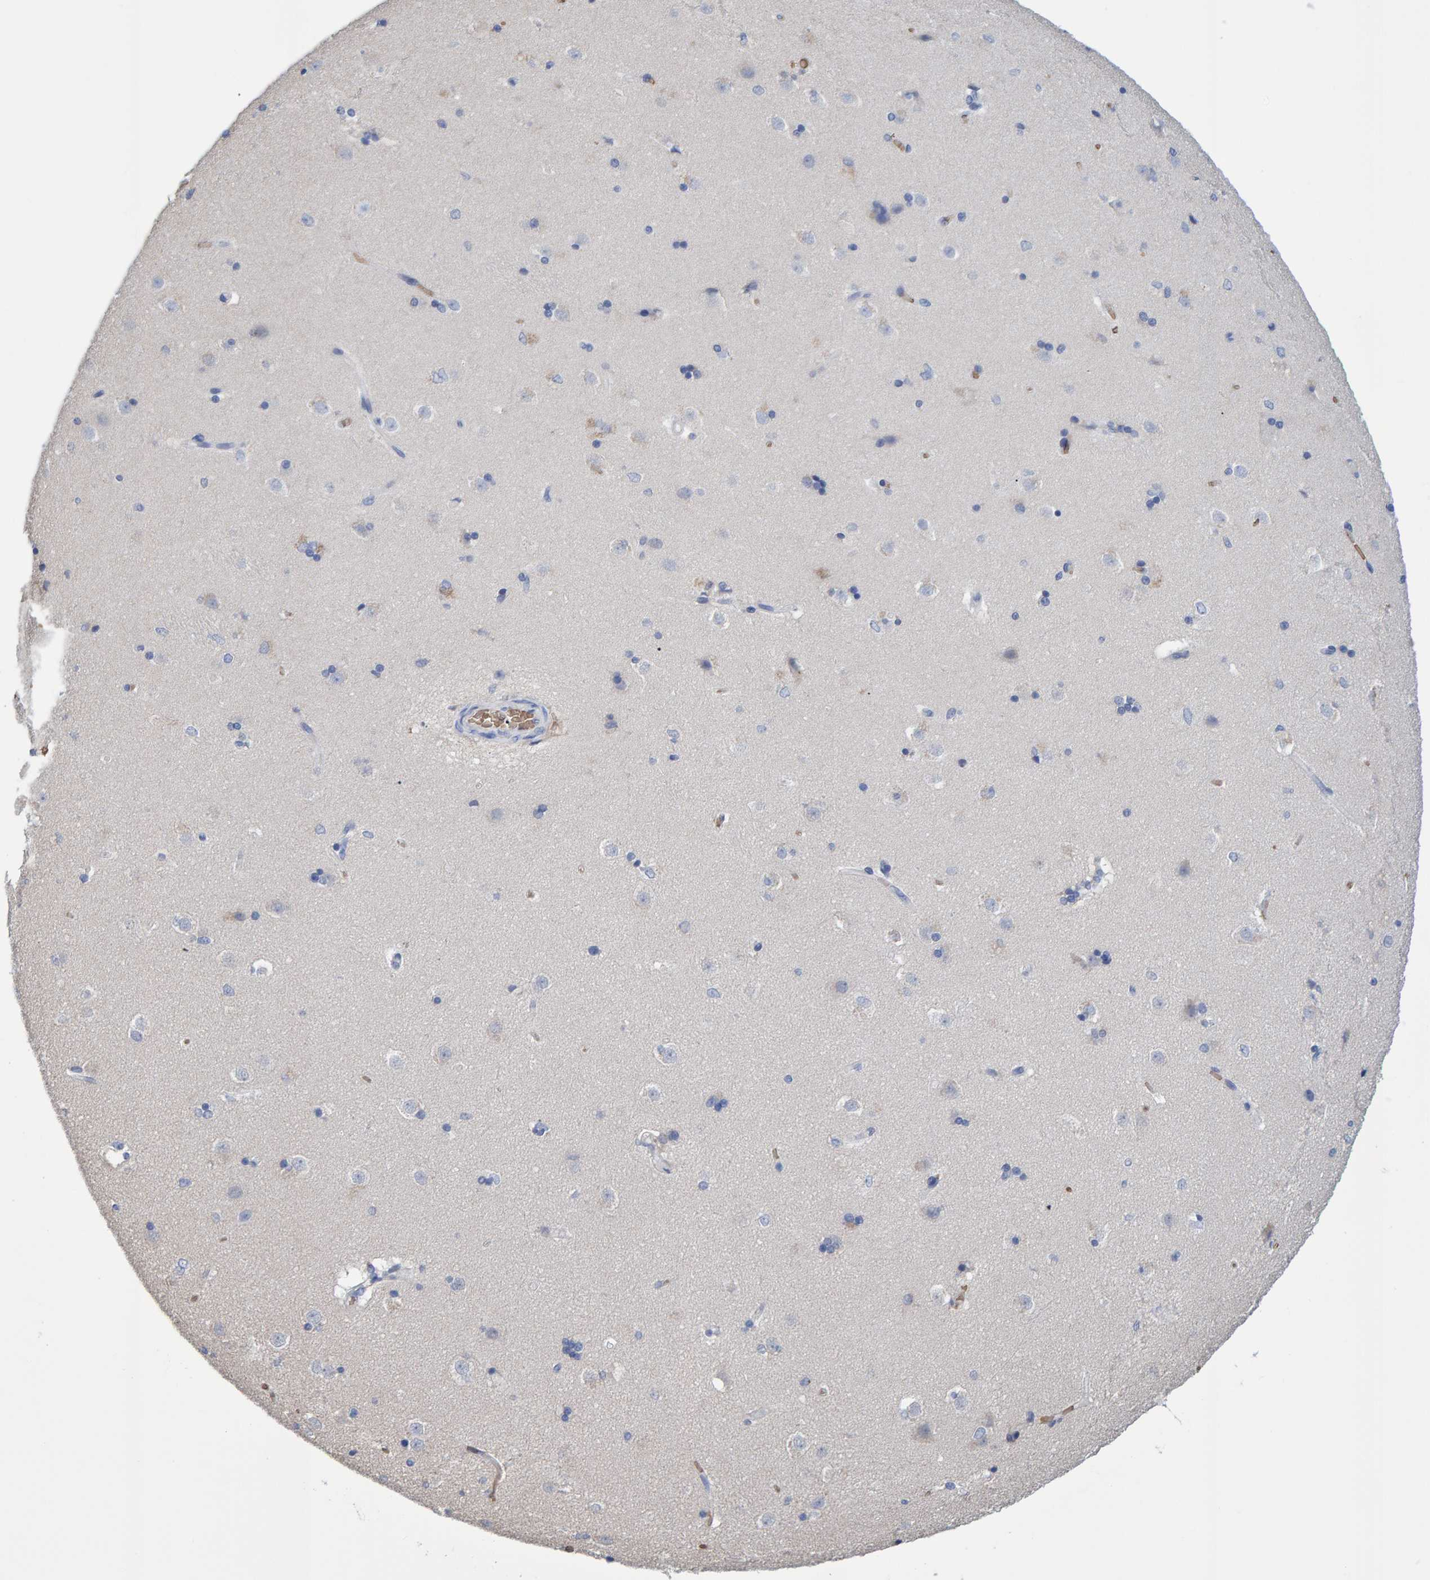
{"staining": {"intensity": "negative", "quantity": "none", "location": "none"}, "tissue": "caudate", "cell_type": "Glial cells", "image_type": "normal", "snomed": [{"axis": "morphology", "description": "Normal tissue, NOS"}, {"axis": "topography", "description": "Lateral ventricle wall"}], "caption": "The IHC image has no significant staining in glial cells of caudate.", "gene": "VPS9D1", "patient": {"sex": "female", "age": 19}}